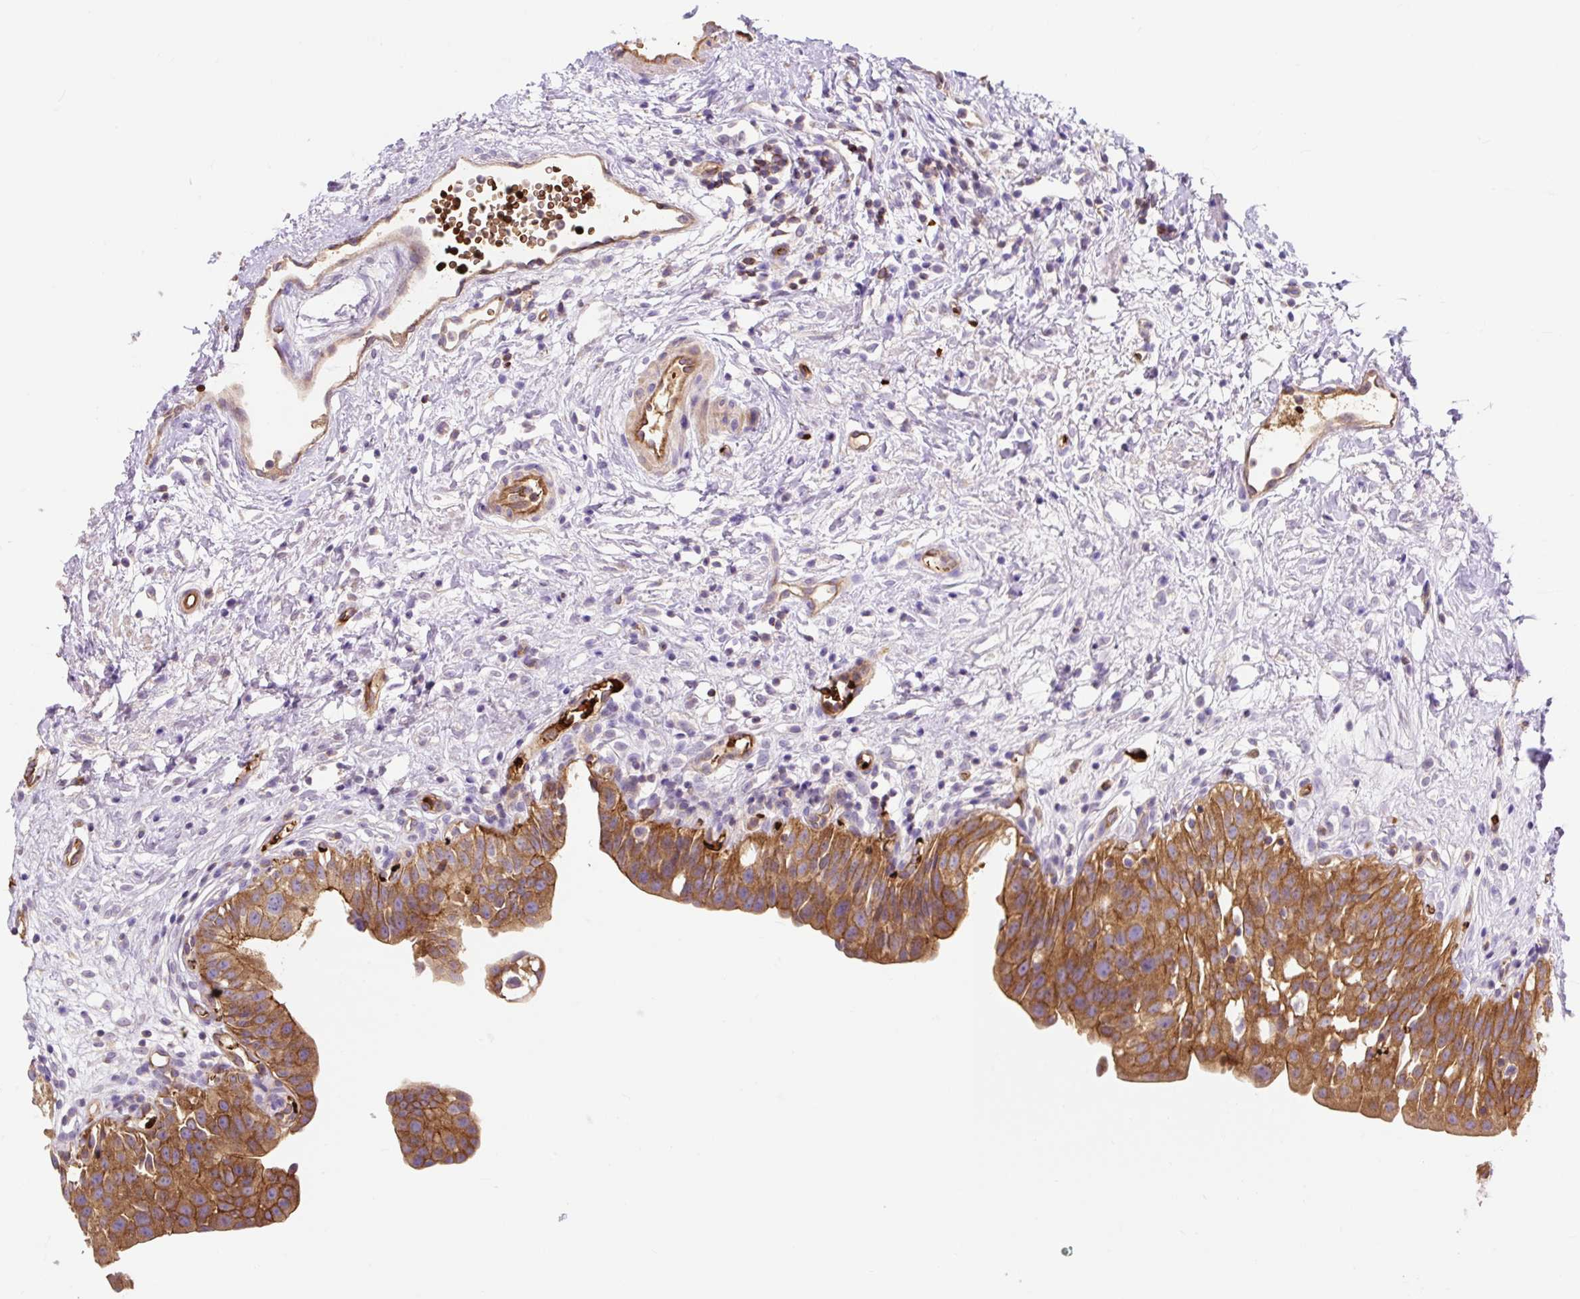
{"staining": {"intensity": "strong", "quantity": ">75%", "location": "cytoplasmic/membranous"}, "tissue": "urinary bladder", "cell_type": "Urothelial cells", "image_type": "normal", "snomed": [{"axis": "morphology", "description": "Normal tissue, NOS"}, {"axis": "topography", "description": "Urinary bladder"}], "caption": "Strong cytoplasmic/membranous expression is identified in approximately >75% of urothelial cells in normal urinary bladder. (Brightfield microscopy of DAB IHC at high magnification).", "gene": "HIP1R", "patient": {"sex": "male", "age": 51}}